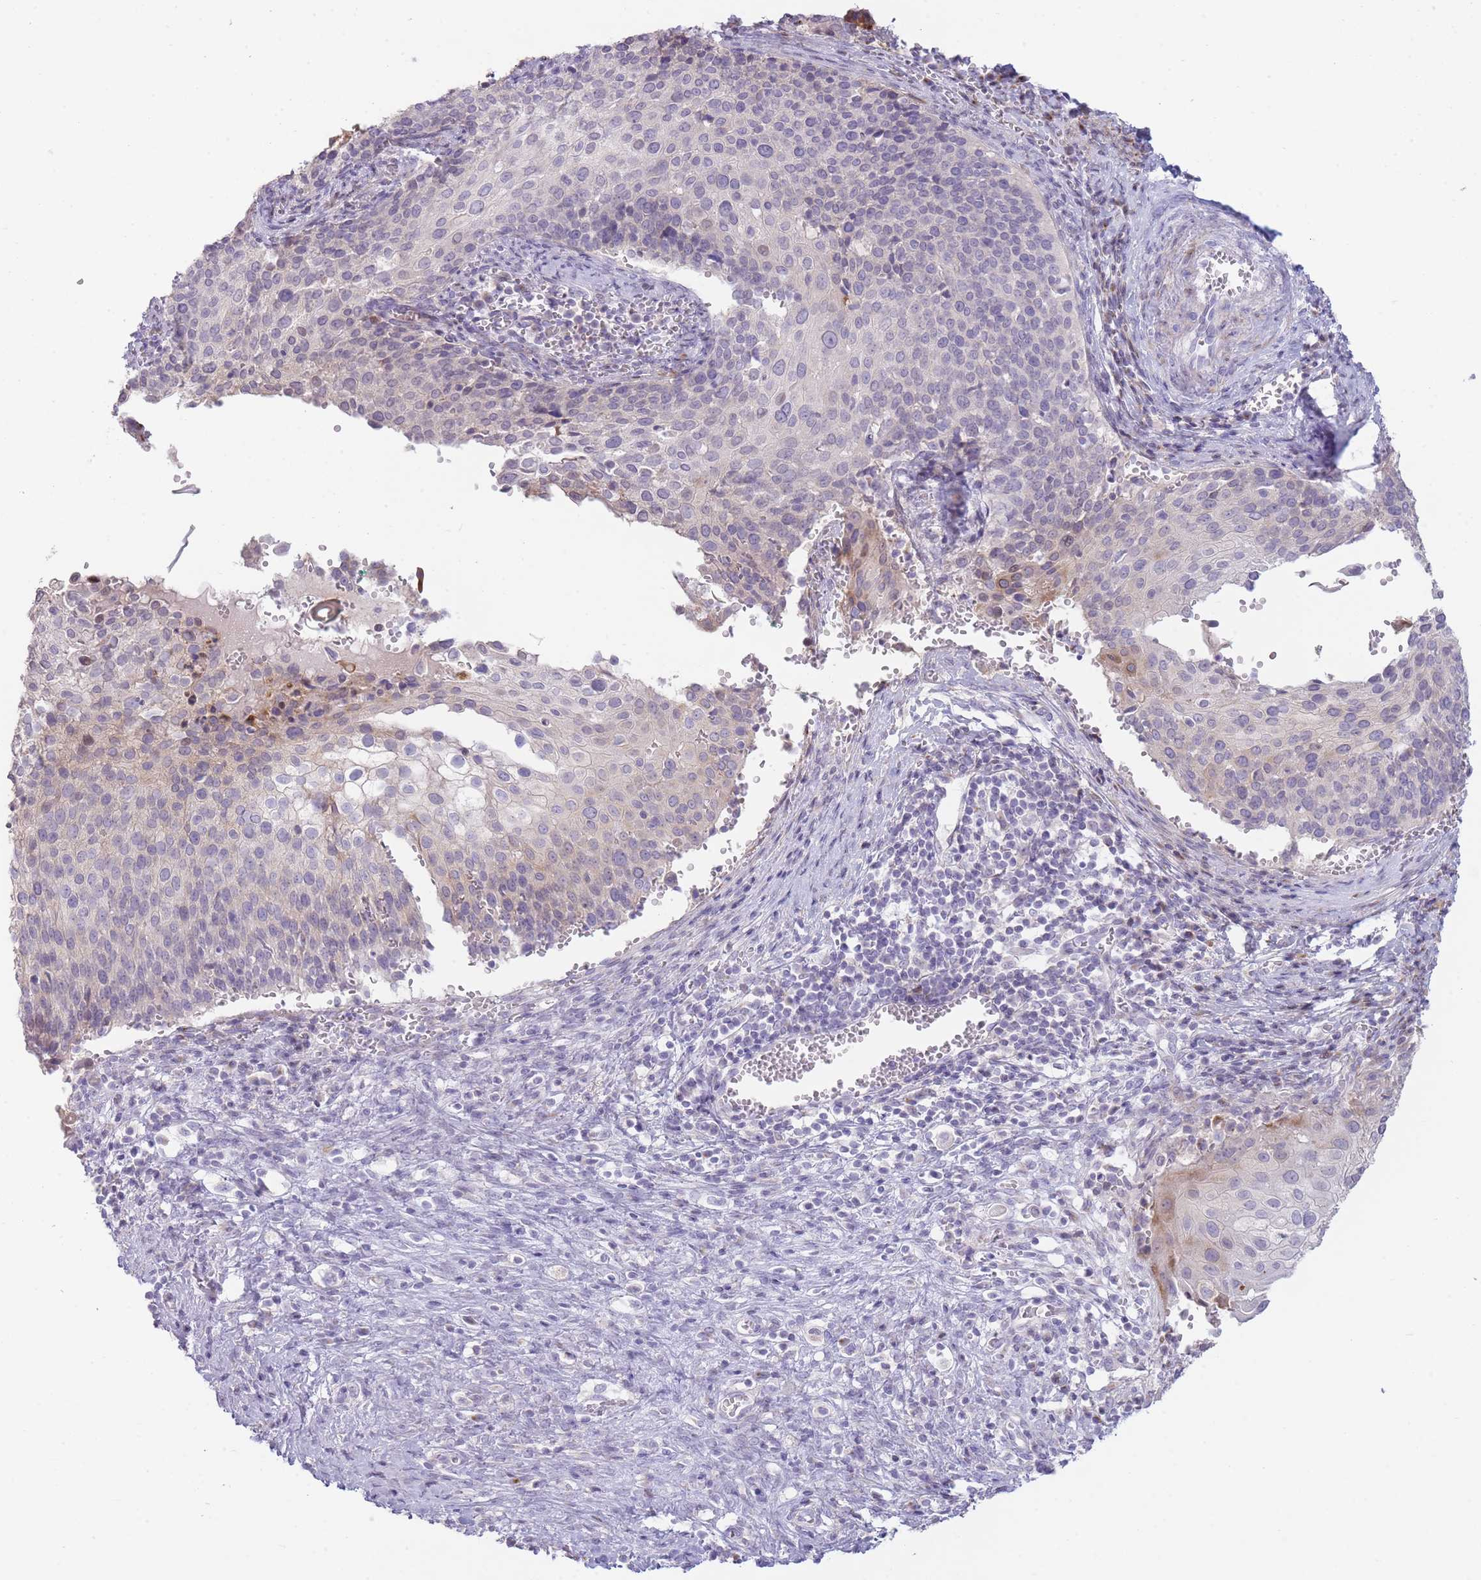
{"staining": {"intensity": "negative", "quantity": "none", "location": "none"}, "tissue": "cervical cancer", "cell_type": "Tumor cells", "image_type": "cancer", "snomed": [{"axis": "morphology", "description": "Squamous cell carcinoma, NOS"}, {"axis": "topography", "description": "Cervix"}], "caption": "IHC of cervical squamous cell carcinoma displays no staining in tumor cells.", "gene": "PPP3R2", "patient": {"sex": "female", "age": 44}}